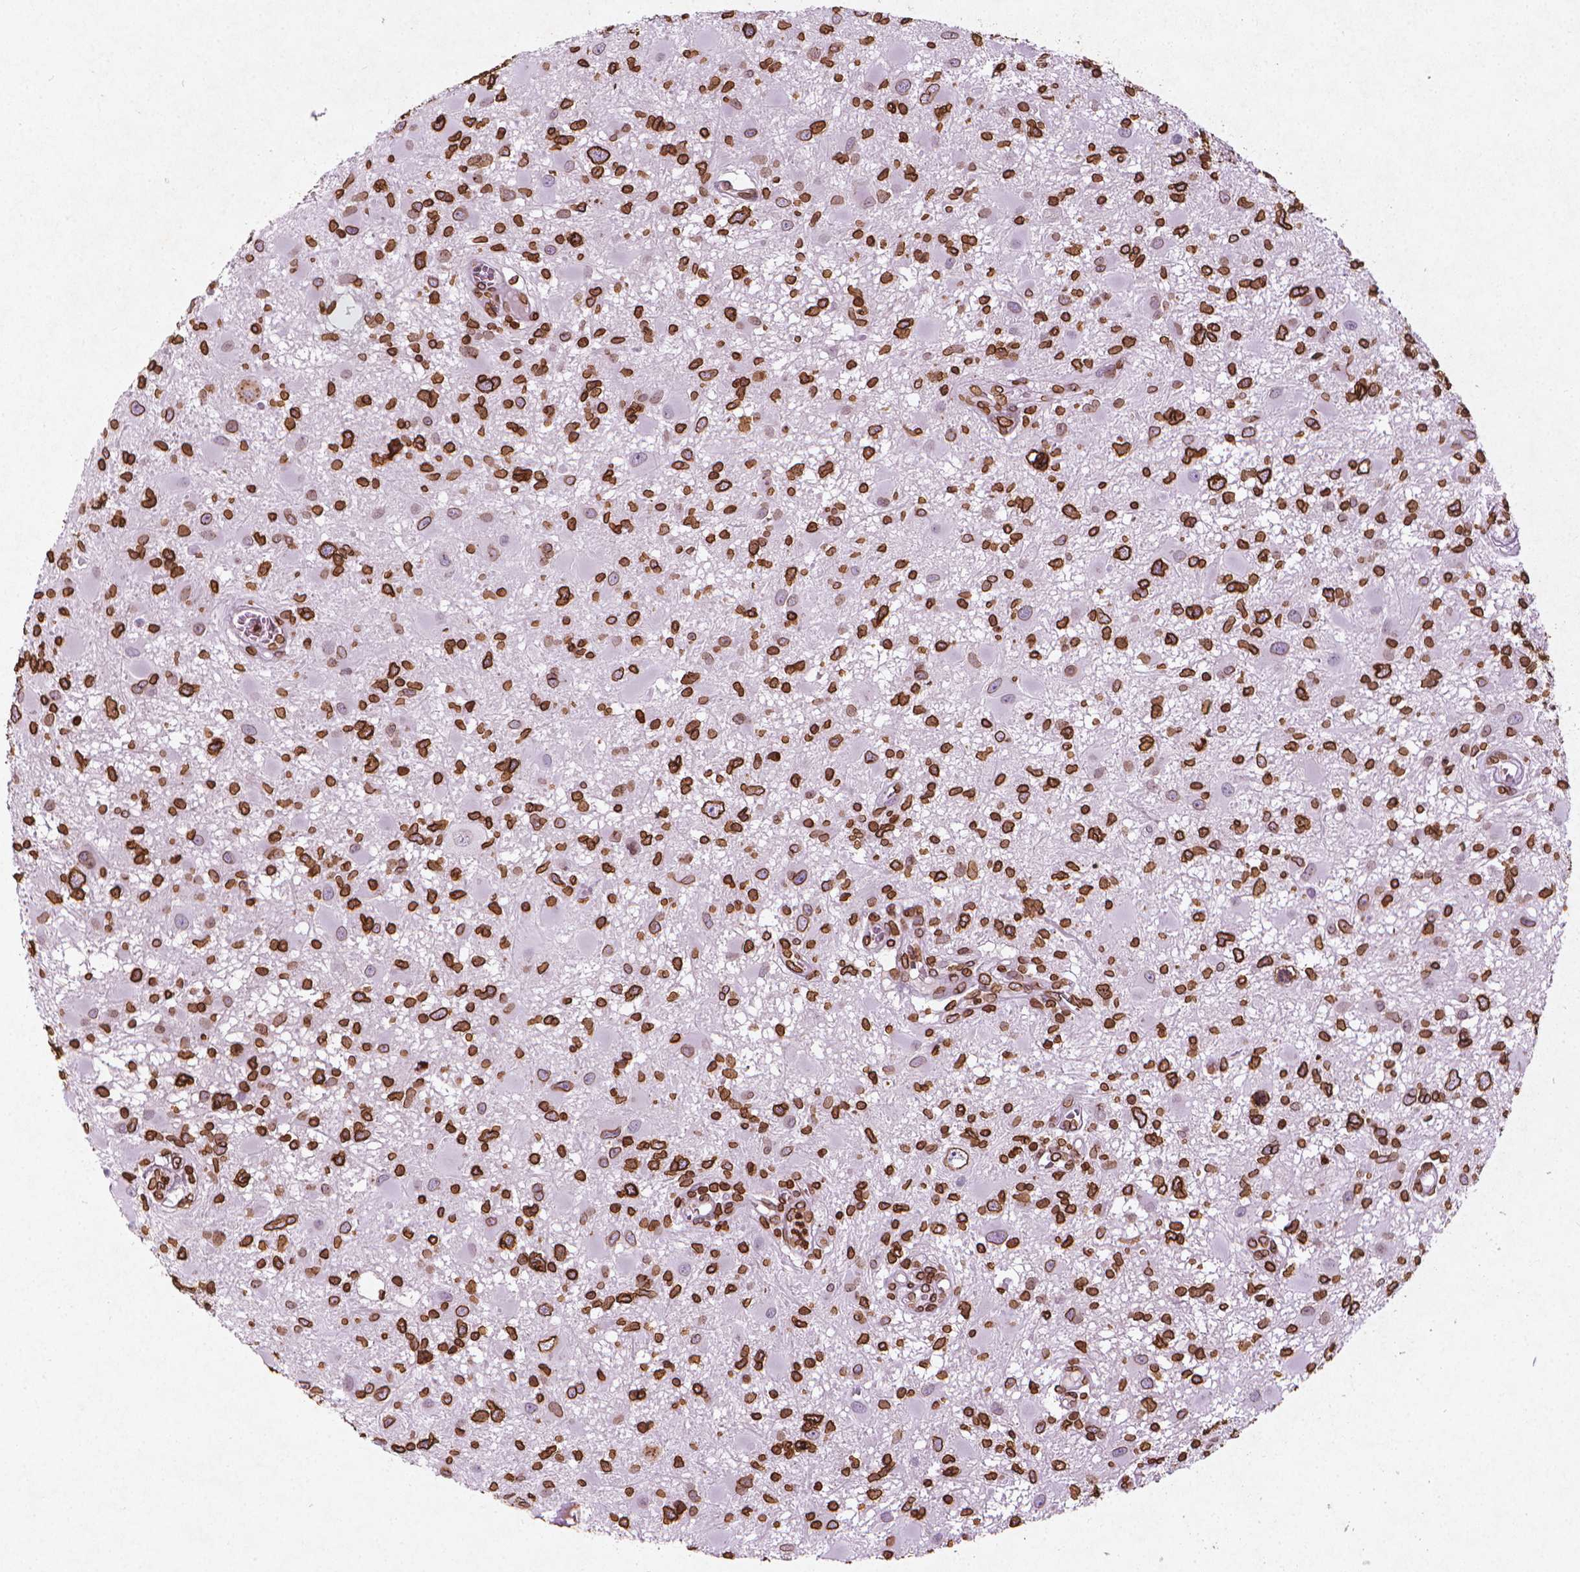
{"staining": {"intensity": "strong", "quantity": ">75%", "location": "cytoplasmic/membranous,nuclear"}, "tissue": "glioma", "cell_type": "Tumor cells", "image_type": "cancer", "snomed": [{"axis": "morphology", "description": "Glioma, malignant, High grade"}, {"axis": "topography", "description": "Brain"}], "caption": "Malignant high-grade glioma stained with a brown dye demonstrates strong cytoplasmic/membranous and nuclear positive staining in about >75% of tumor cells.", "gene": "LMNB1", "patient": {"sex": "male", "age": 54}}